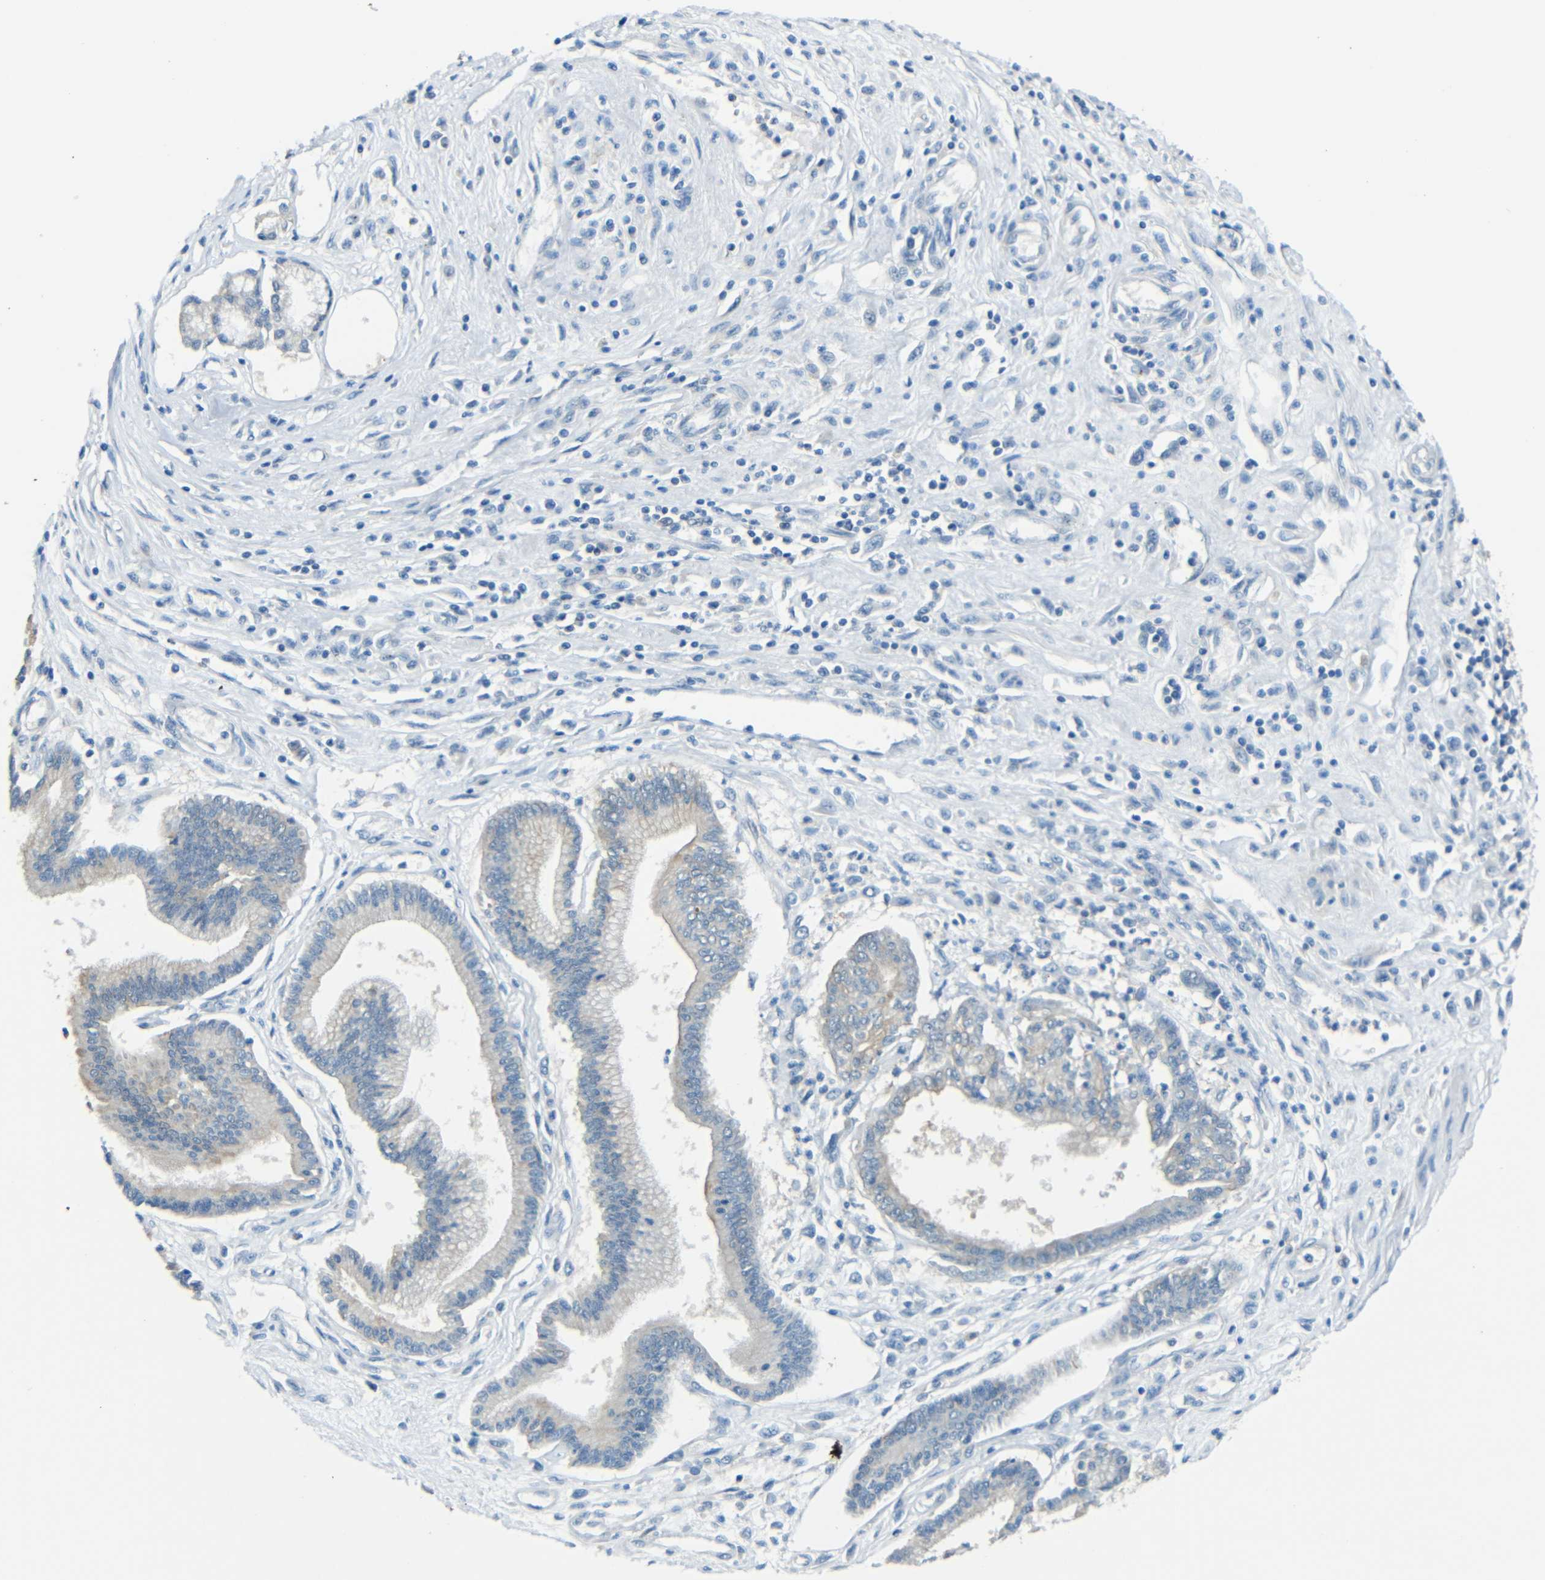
{"staining": {"intensity": "weak", "quantity": "<25%", "location": "cytoplasmic/membranous"}, "tissue": "pancreatic cancer", "cell_type": "Tumor cells", "image_type": "cancer", "snomed": [{"axis": "morphology", "description": "Adenocarcinoma, NOS"}, {"axis": "topography", "description": "Pancreas"}], "caption": "The photomicrograph exhibits no staining of tumor cells in adenocarcinoma (pancreatic).", "gene": "CYP26B1", "patient": {"sex": "male", "age": 56}}